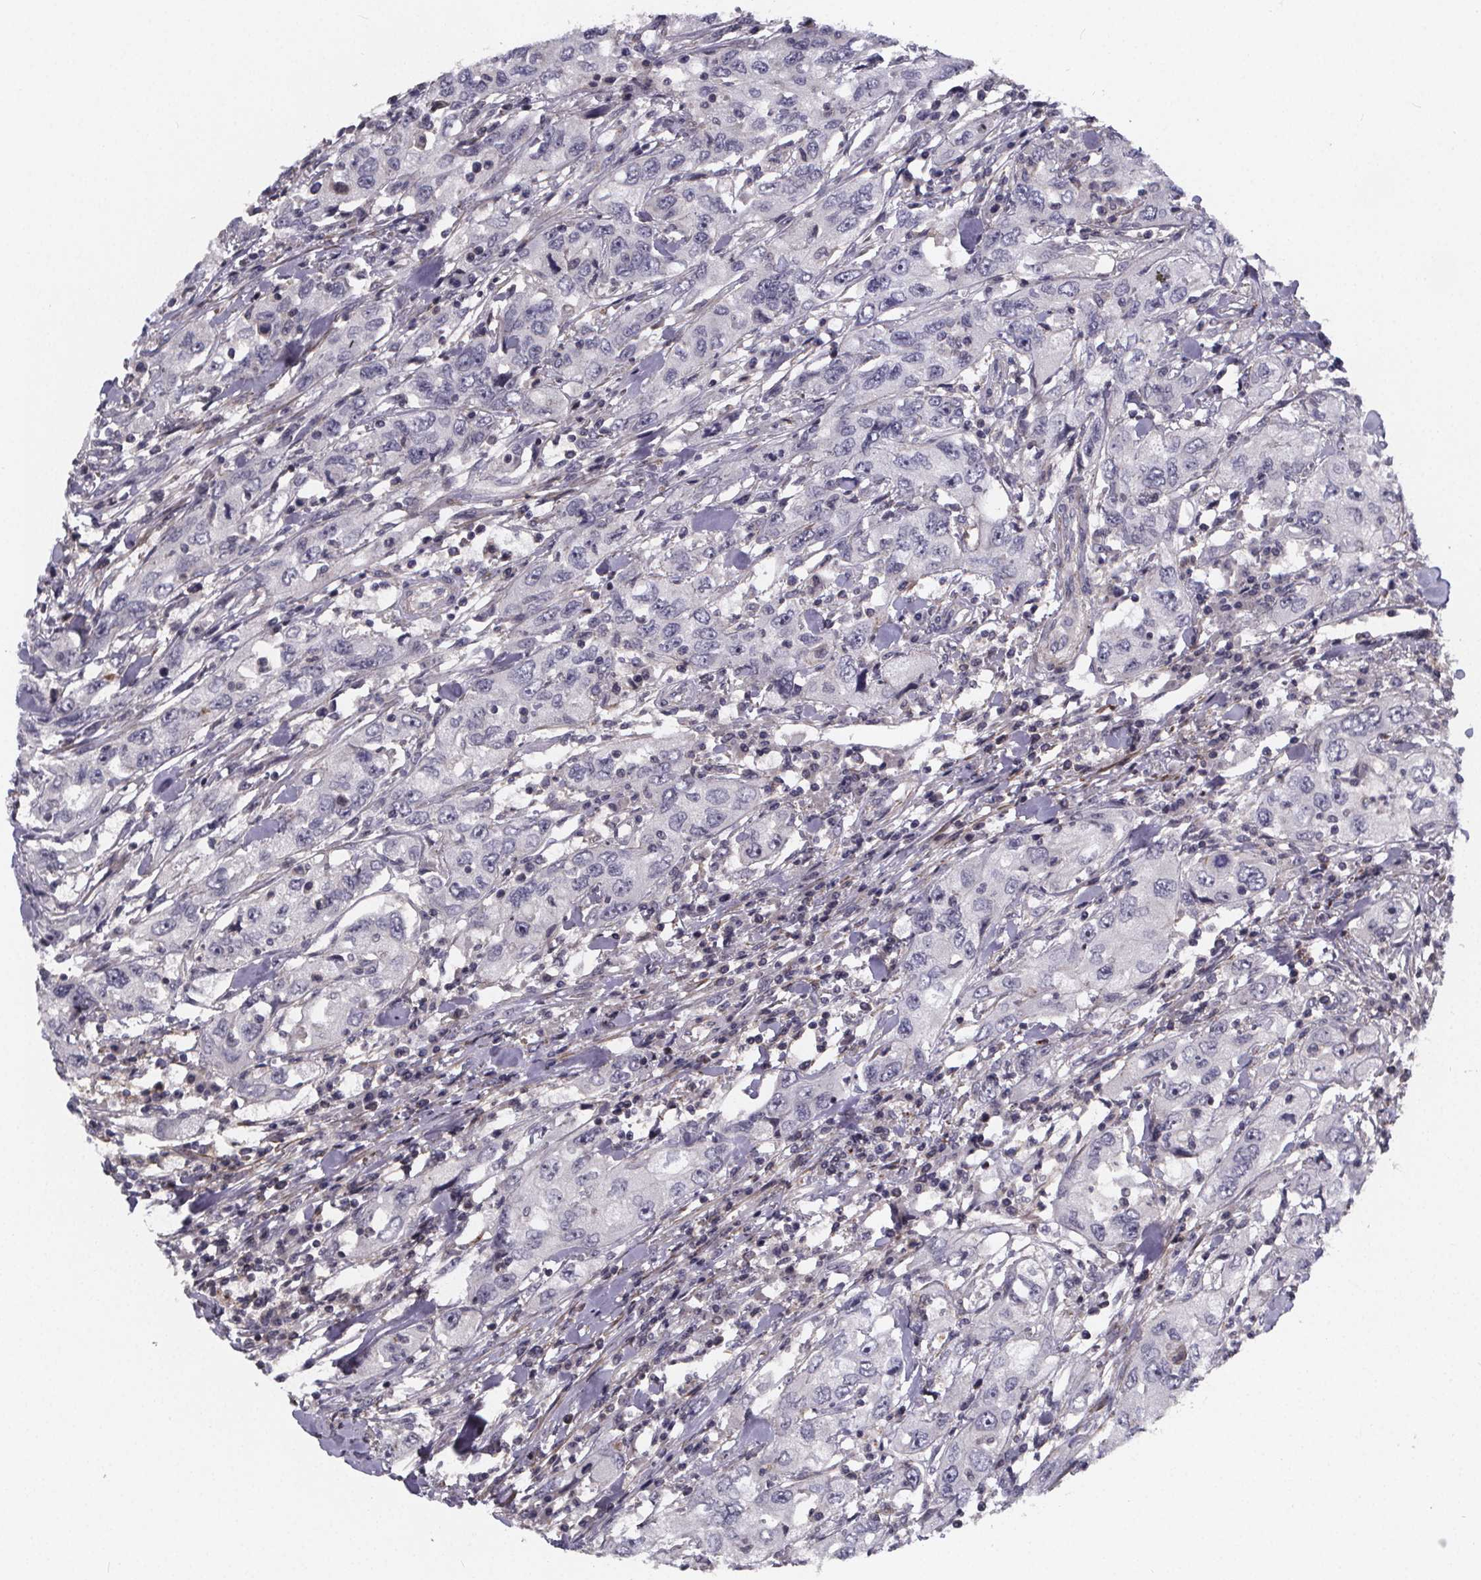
{"staining": {"intensity": "negative", "quantity": "none", "location": "none"}, "tissue": "urothelial cancer", "cell_type": "Tumor cells", "image_type": "cancer", "snomed": [{"axis": "morphology", "description": "Urothelial carcinoma, High grade"}, {"axis": "topography", "description": "Urinary bladder"}], "caption": "An IHC image of urothelial cancer is shown. There is no staining in tumor cells of urothelial cancer.", "gene": "FBXW2", "patient": {"sex": "male", "age": 76}}